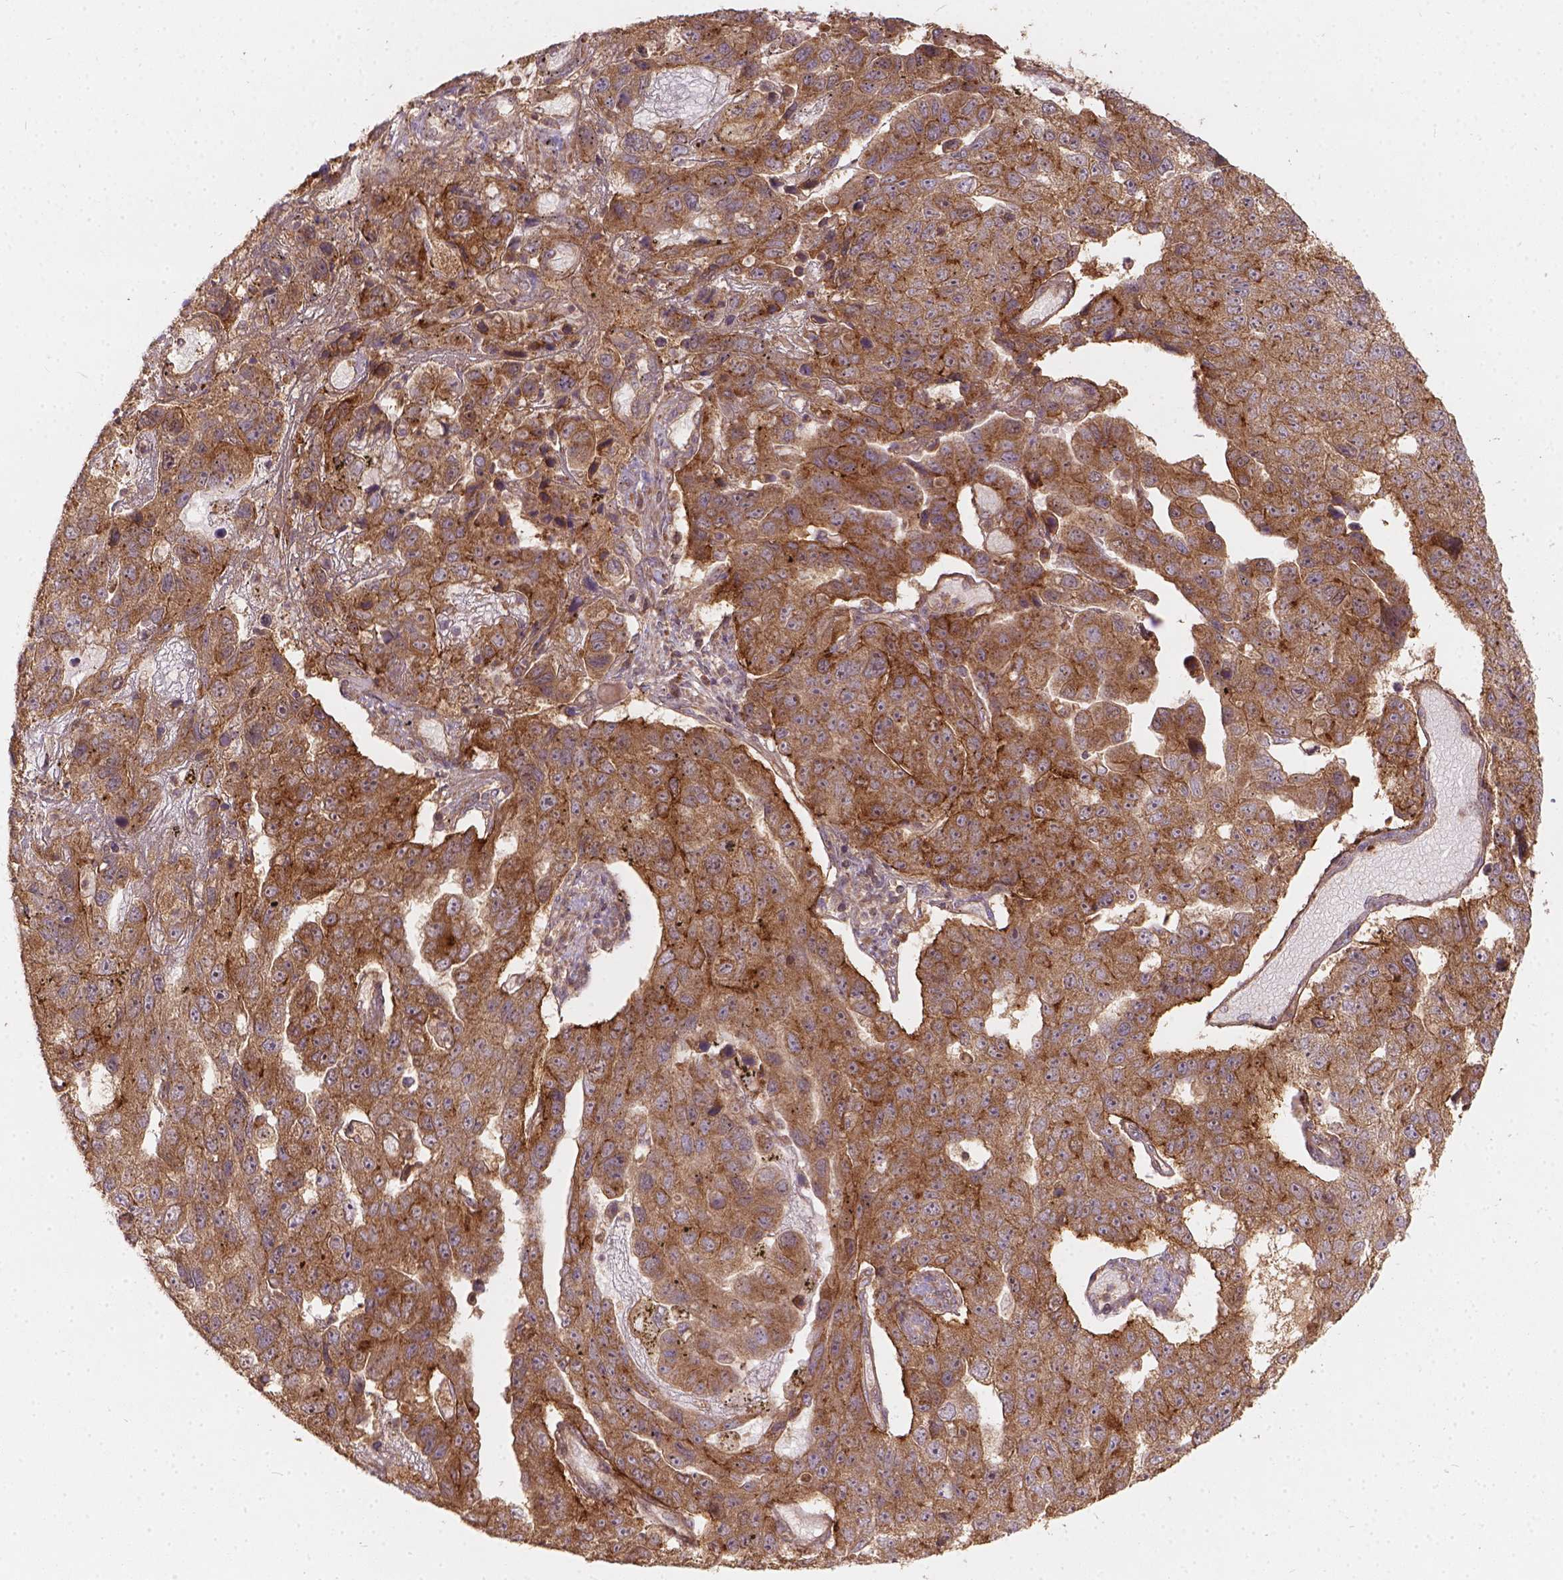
{"staining": {"intensity": "moderate", "quantity": ">75%", "location": "cytoplasmic/membranous"}, "tissue": "pancreatic cancer", "cell_type": "Tumor cells", "image_type": "cancer", "snomed": [{"axis": "morphology", "description": "Adenocarcinoma, NOS"}, {"axis": "topography", "description": "Pancreas"}], "caption": "Immunohistochemistry (IHC) micrograph of neoplastic tissue: pancreatic adenocarcinoma stained using immunohistochemistry shows medium levels of moderate protein expression localized specifically in the cytoplasmic/membranous of tumor cells, appearing as a cytoplasmic/membranous brown color.", "gene": "XPR1", "patient": {"sex": "female", "age": 61}}